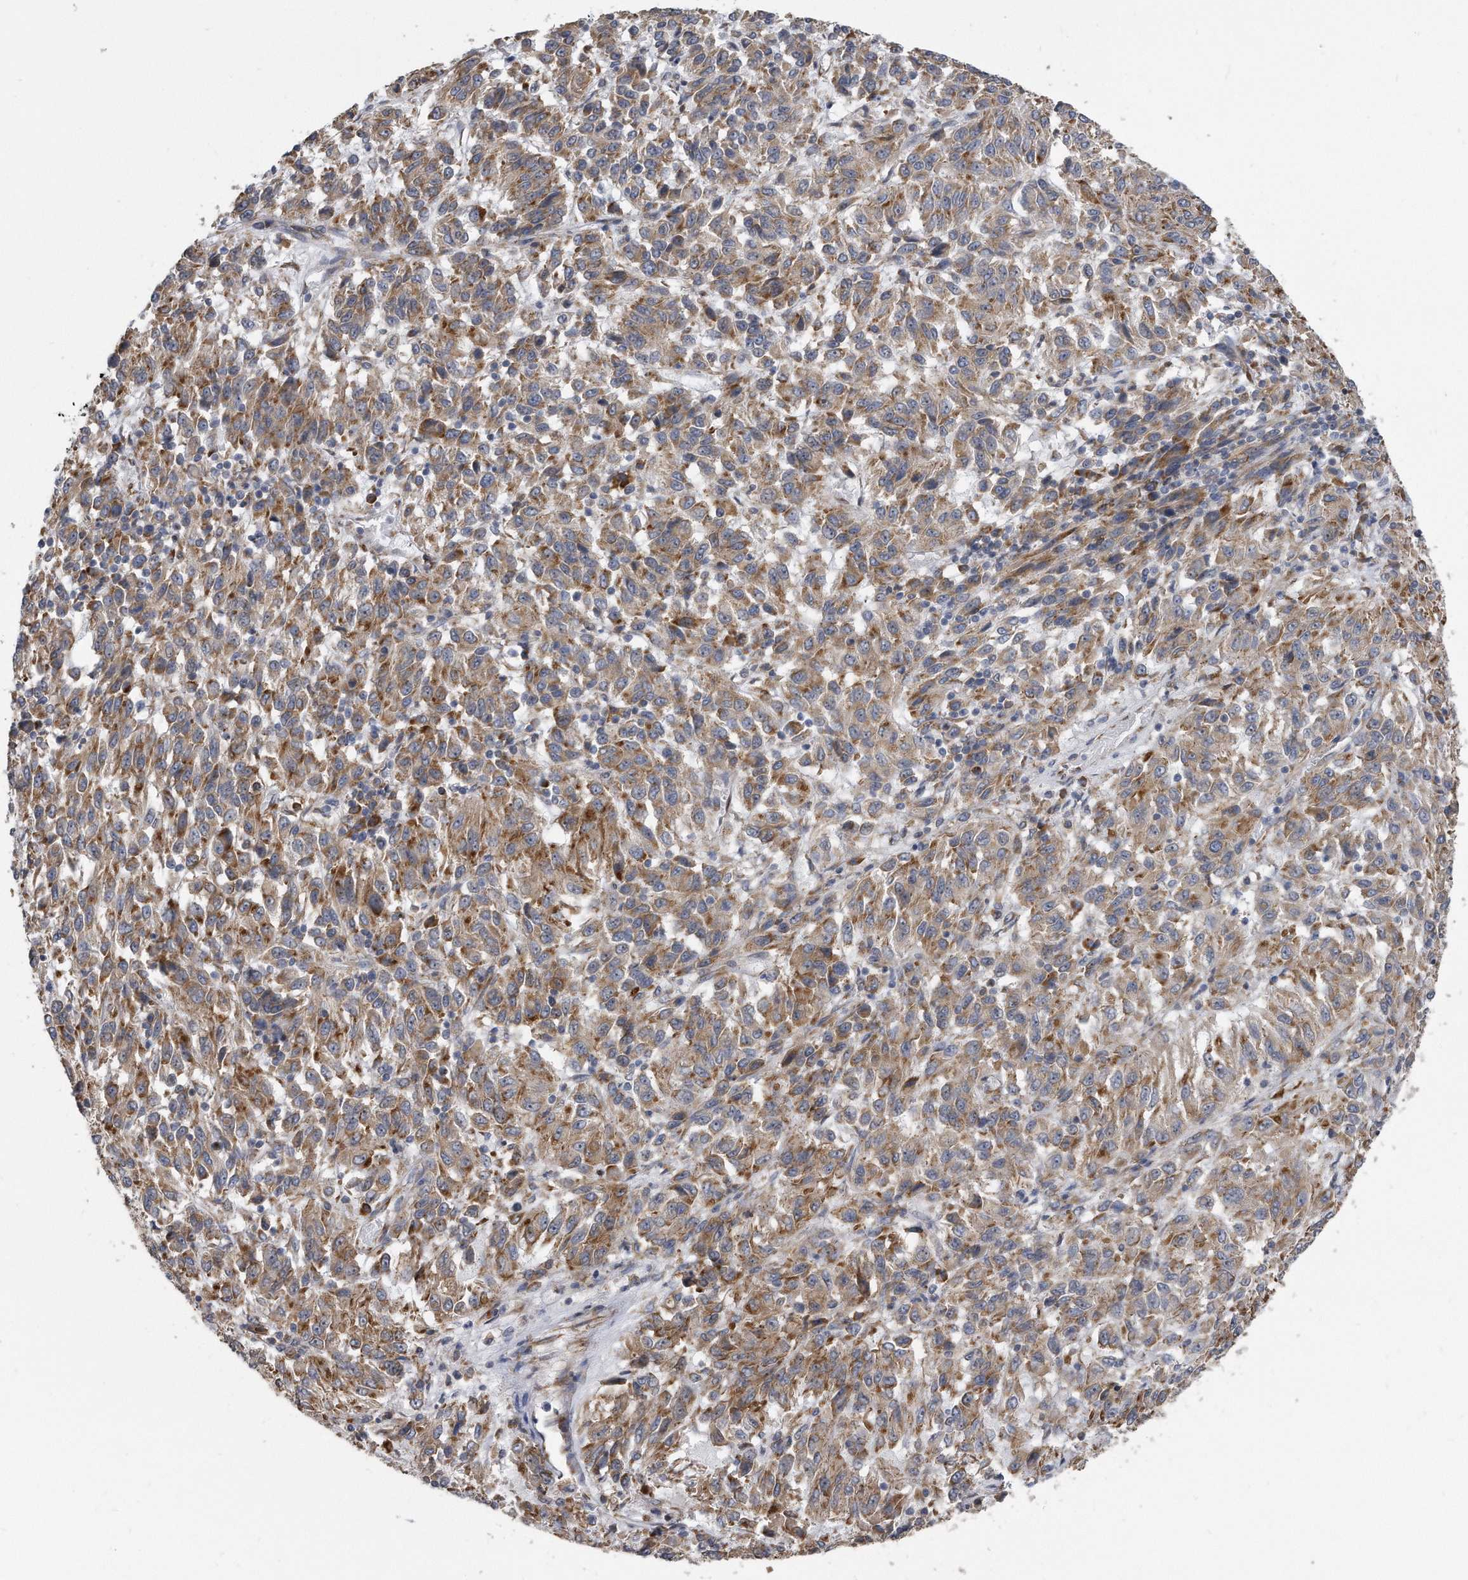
{"staining": {"intensity": "moderate", "quantity": ">75%", "location": "cytoplasmic/membranous"}, "tissue": "melanoma", "cell_type": "Tumor cells", "image_type": "cancer", "snomed": [{"axis": "morphology", "description": "Malignant melanoma, Metastatic site"}, {"axis": "topography", "description": "Lung"}], "caption": "A brown stain labels moderate cytoplasmic/membranous staining of a protein in human melanoma tumor cells. Immunohistochemistry (ihc) stains the protein in brown and the nuclei are stained blue.", "gene": "CCDC47", "patient": {"sex": "male", "age": 64}}